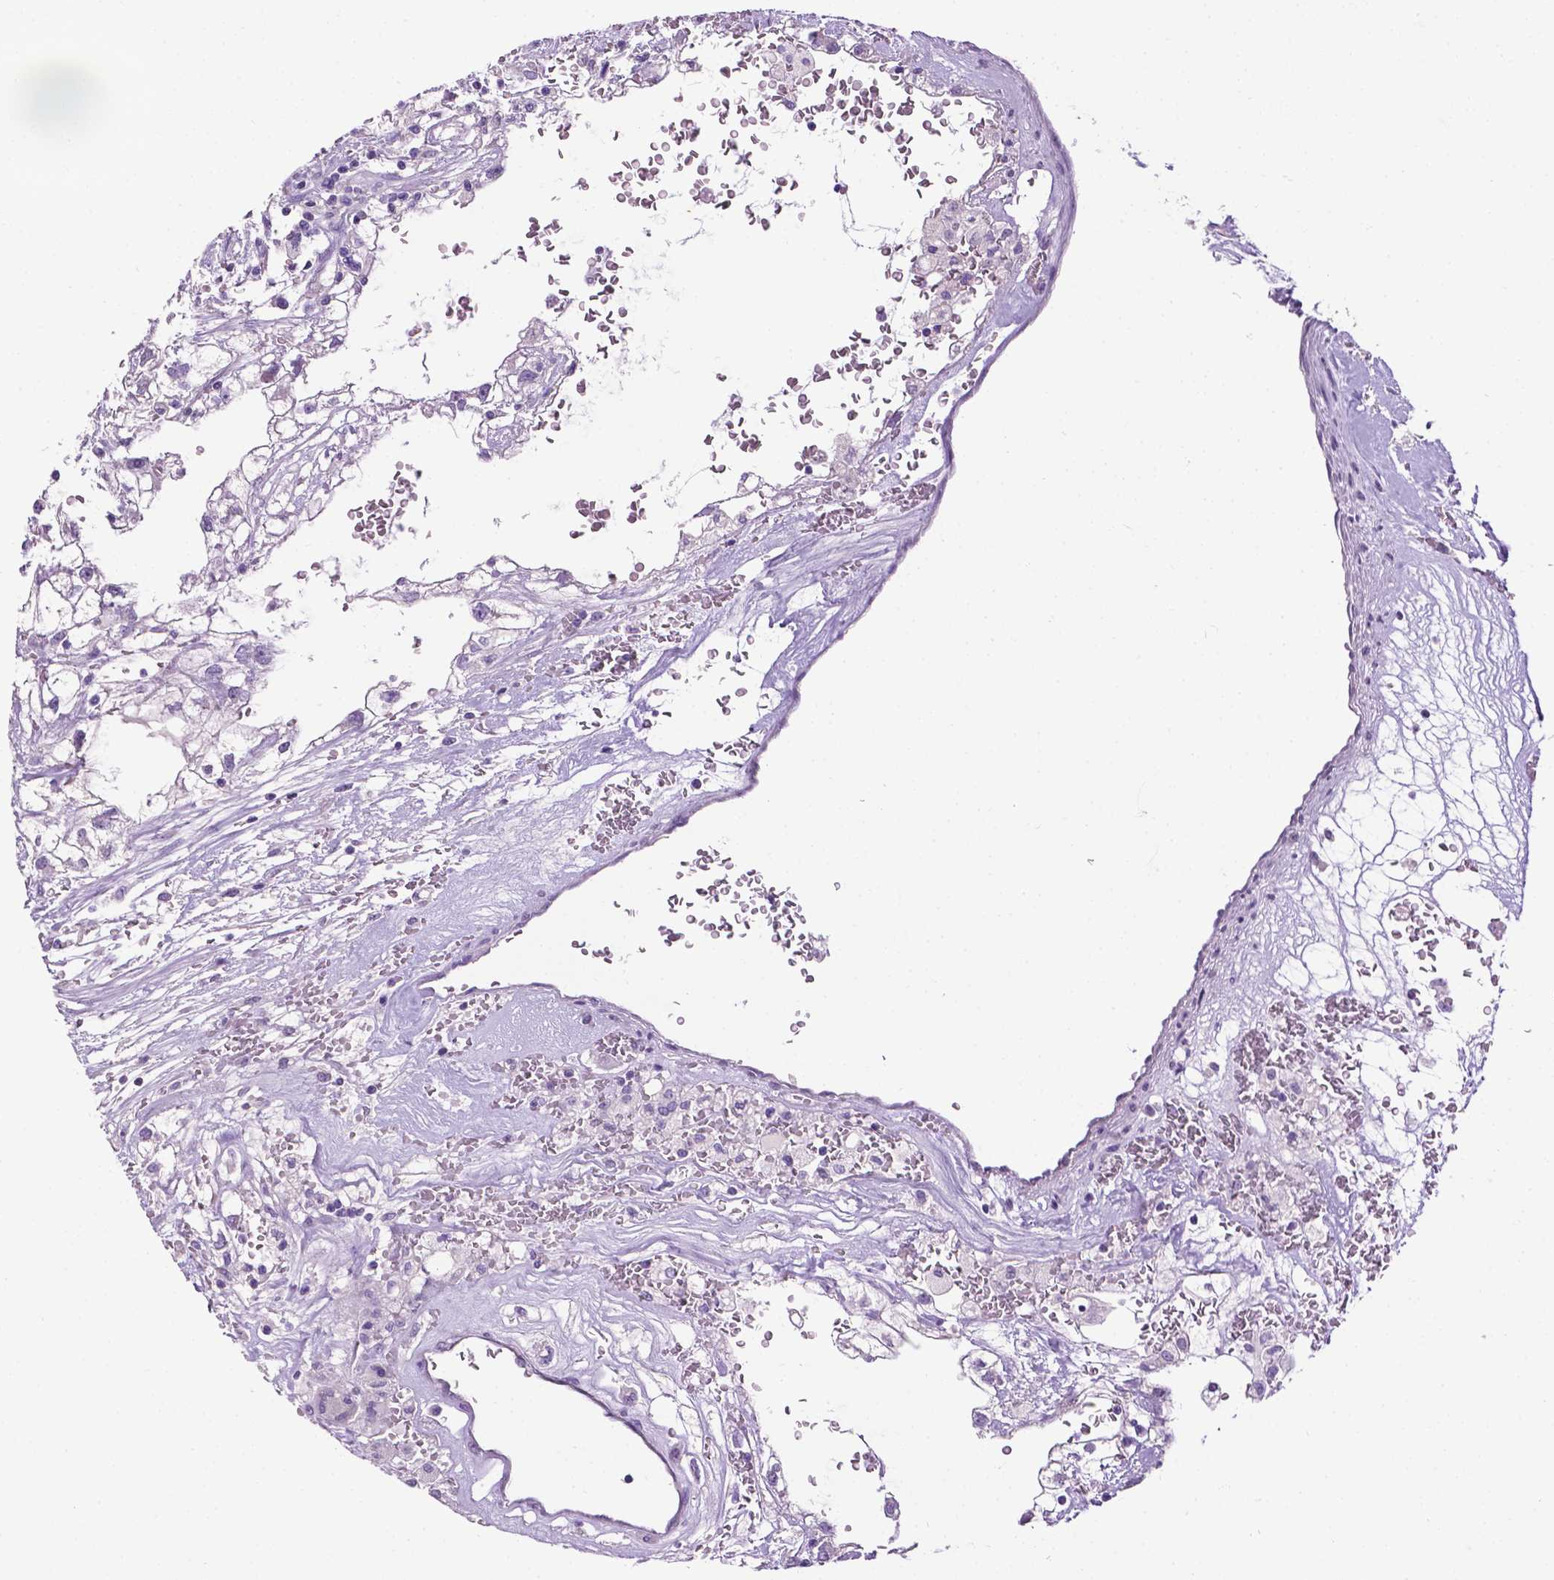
{"staining": {"intensity": "negative", "quantity": "none", "location": "none"}, "tissue": "renal cancer", "cell_type": "Tumor cells", "image_type": "cancer", "snomed": [{"axis": "morphology", "description": "Adenocarcinoma, NOS"}, {"axis": "topography", "description": "Kidney"}], "caption": "Human renal cancer (adenocarcinoma) stained for a protein using IHC reveals no expression in tumor cells.", "gene": "TACSTD2", "patient": {"sex": "male", "age": 59}}